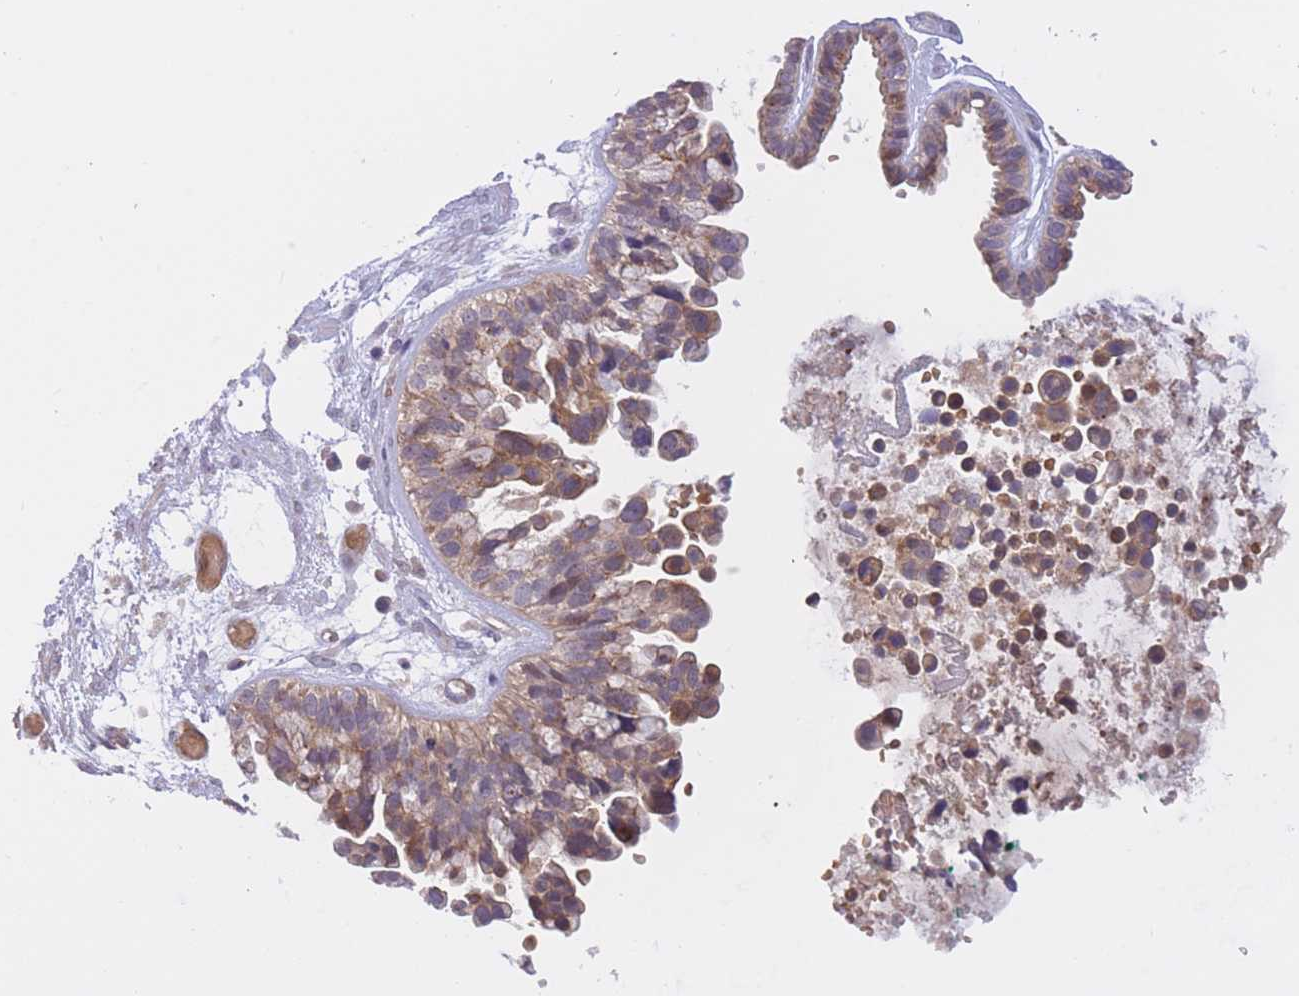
{"staining": {"intensity": "moderate", "quantity": ">75%", "location": "cytoplasmic/membranous"}, "tissue": "ovarian cancer", "cell_type": "Tumor cells", "image_type": "cancer", "snomed": [{"axis": "morphology", "description": "Cystadenocarcinoma, serous, NOS"}, {"axis": "topography", "description": "Ovary"}], "caption": "Moderate cytoplasmic/membranous protein staining is seen in approximately >75% of tumor cells in serous cystadenocarcinoma (ovarian).", "gene": "FUT5", "patient": {"sex": "female", "age": 56}}